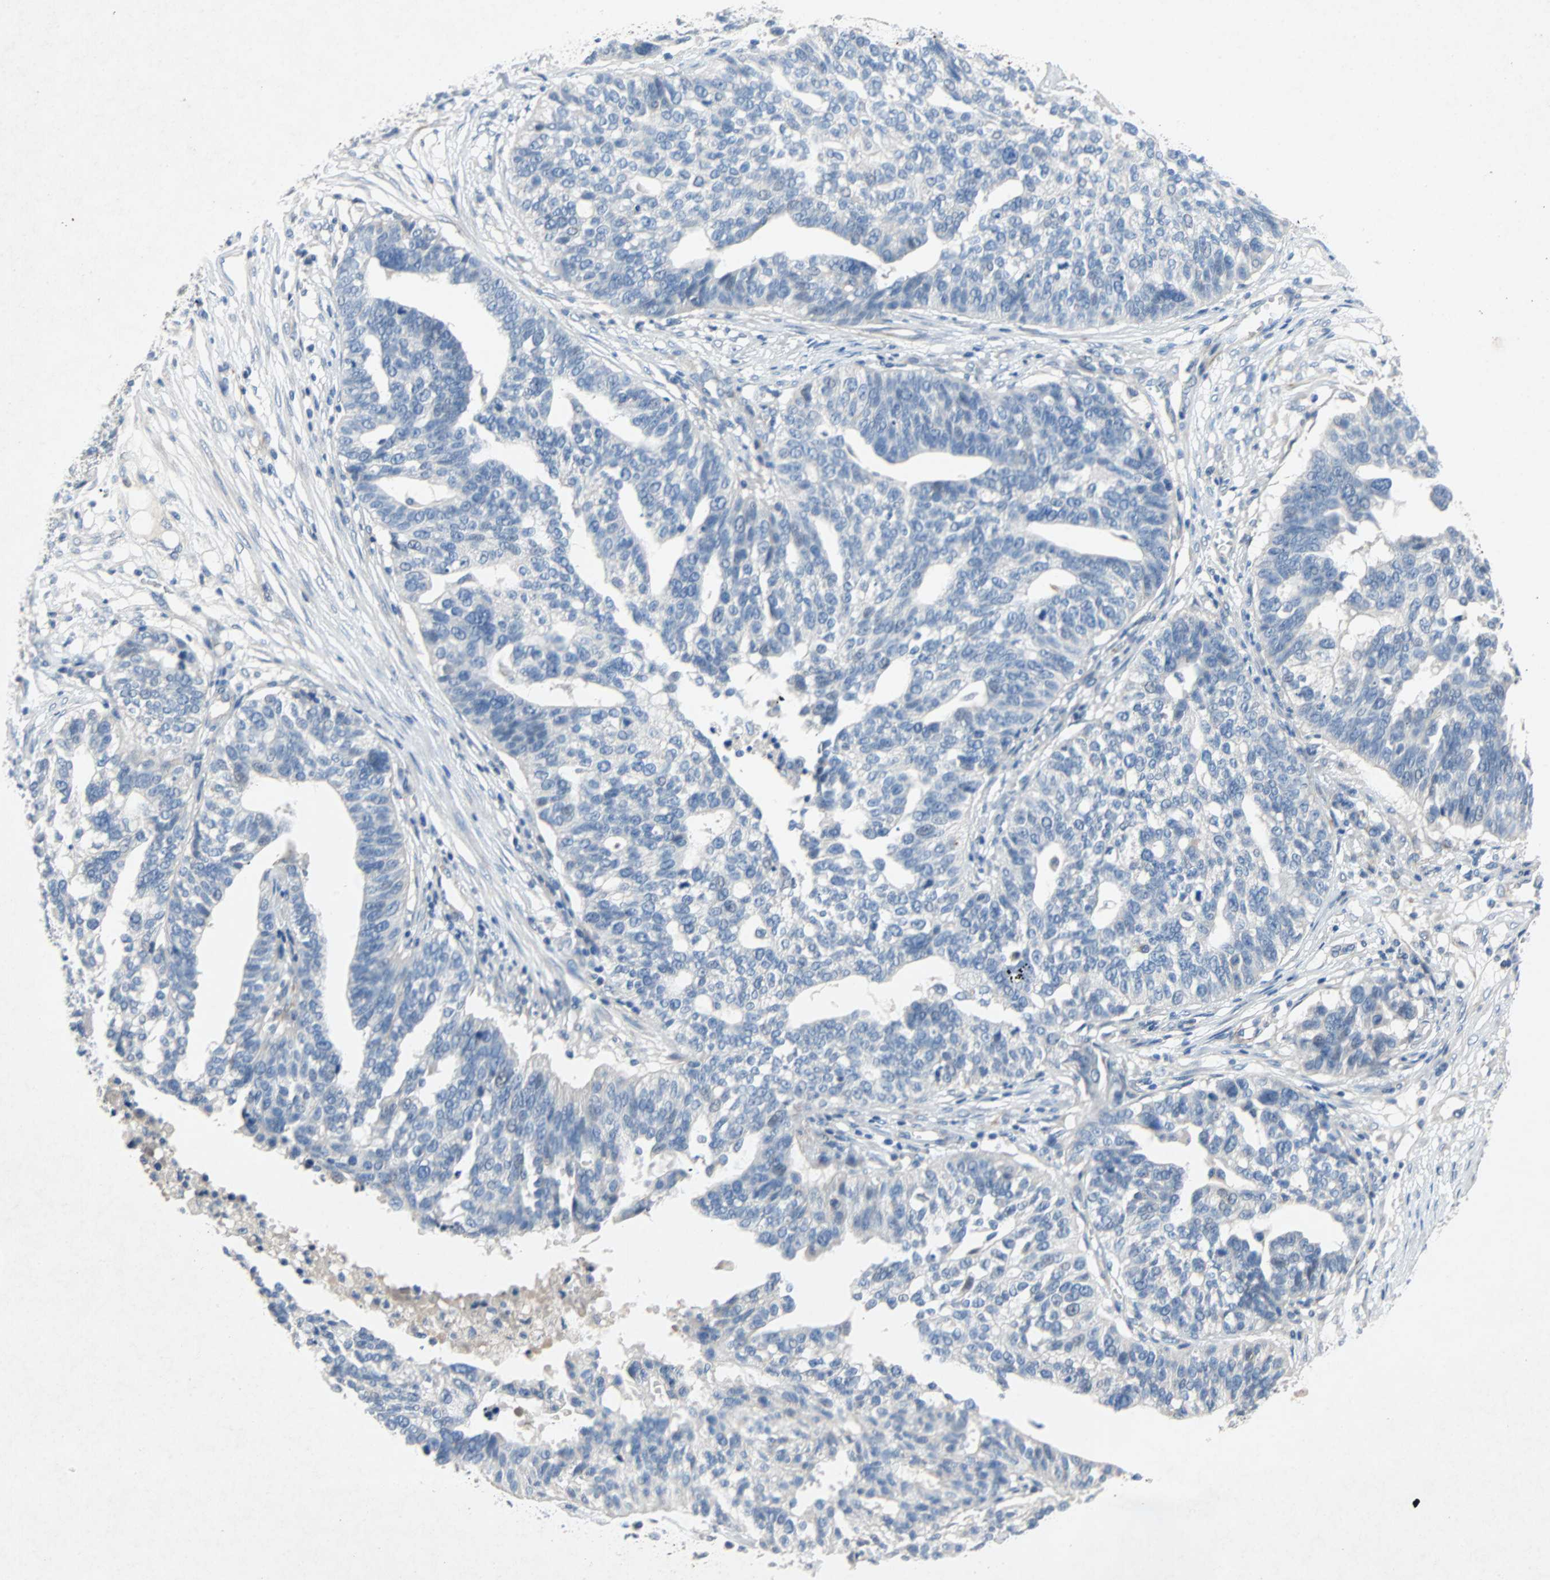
{"staining": {"intensity": "negative", "quantity": "none", "location": "none"}, "tissue": "ovarian cancer", "cell_type": "Tumor cells", "image_type": "cancer", "snomed": [{"axis": "morphology", "description": "Cystadenocarcinoma, serous, NOS"}, {"axis": "topography", "description": "Ovary"}], "caption": "Ovarian cancer was stained to show a protein in brown. There is no significant positivity in tumor cells.", "gene": "PCDHB2", "patient": {"sex": "female", "age": 59}}